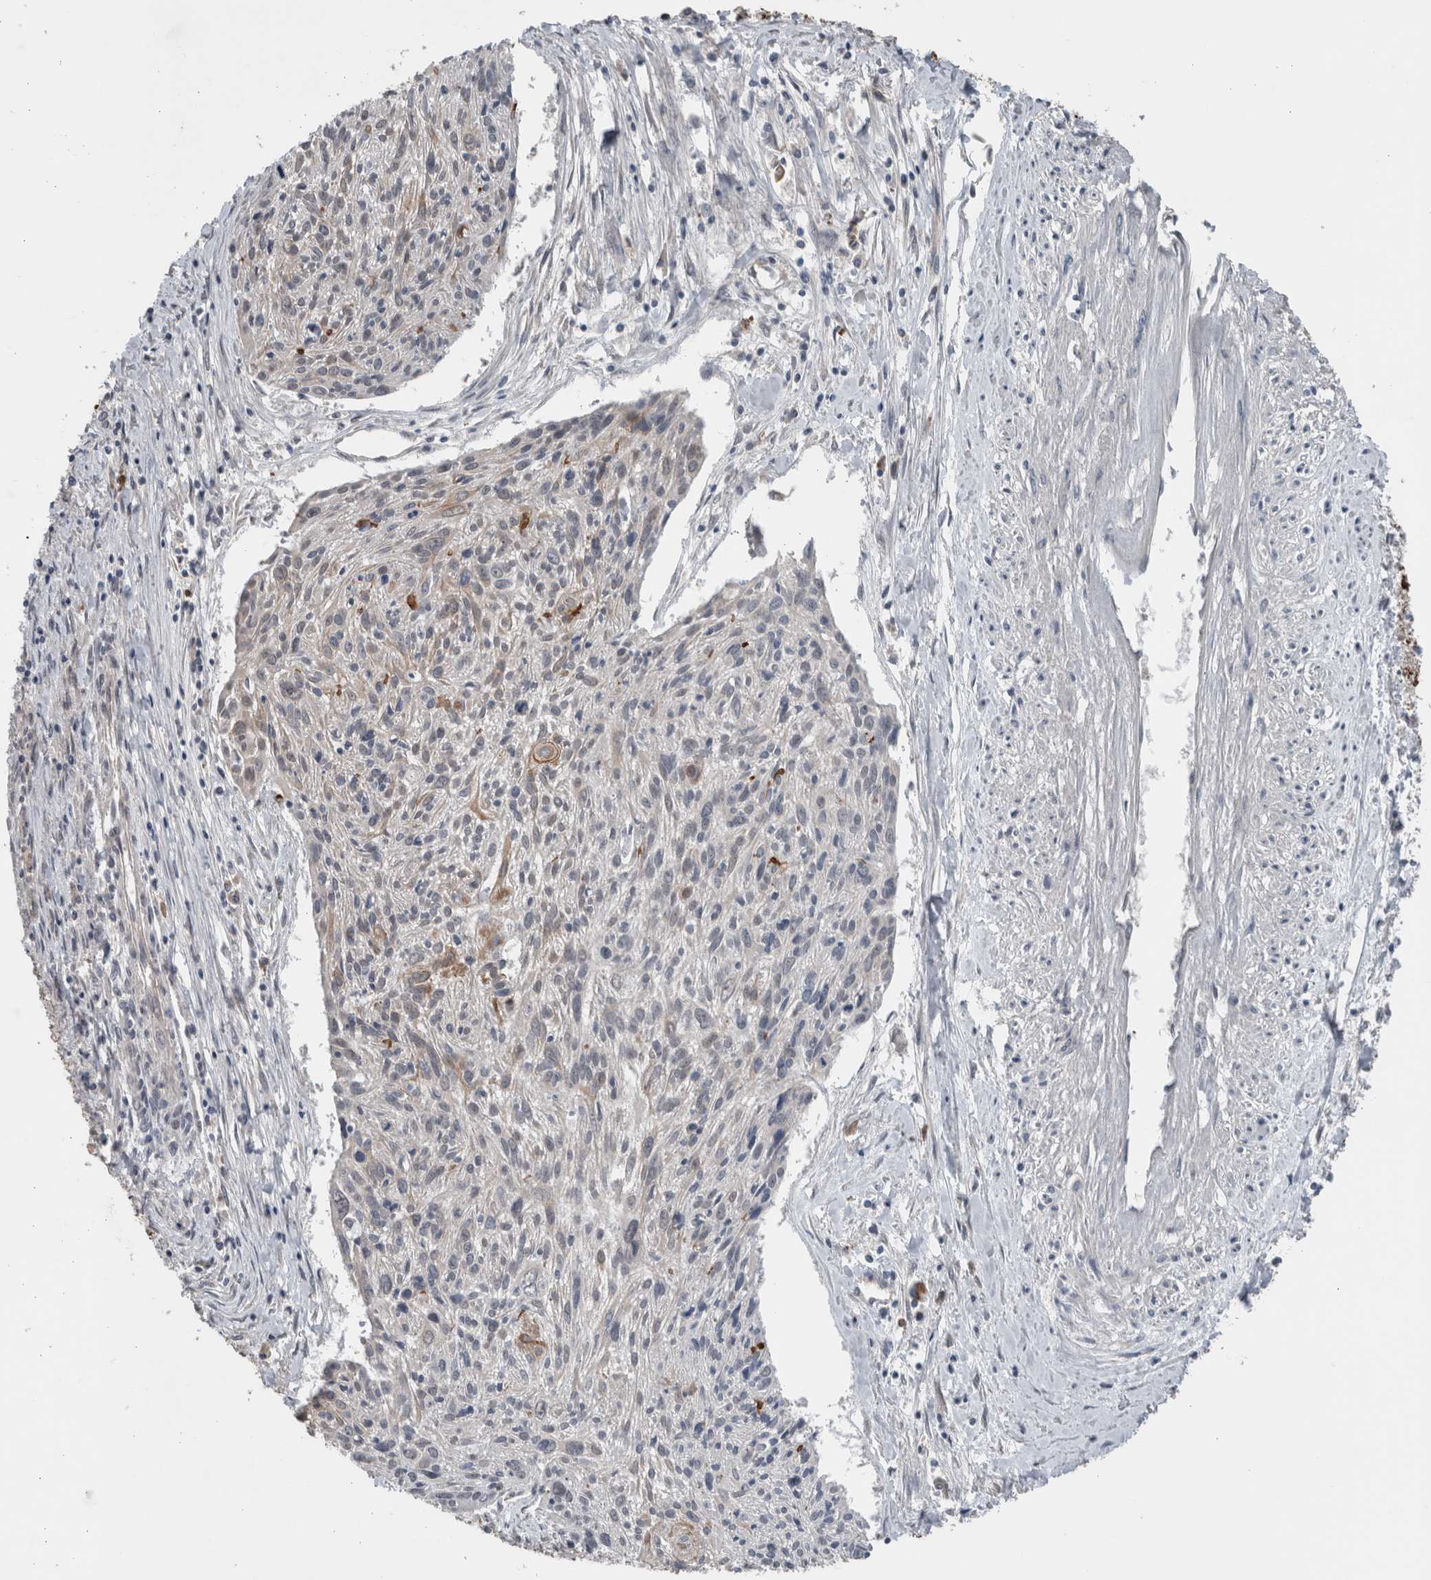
{"staining": {"intensity": "weak", "quantity": "<25%", "location": "cytoplasmic/membranous"}, "tissue": "cervical cancer", "cell_type": "Tumor cells", "image_type": "cancer", "snomed": [{"axis": "morphology", "description": "Squamous cell carcinoma, NOS"}, {"axis": "topography", "description": "Cervix"}], "caption": "Immunohistochemistry (IHC) image of human cervical cancer (squamous cell carcinoma) stained for a protein (brown), which reveals no positivity in tumor cells.", "gene": "CRNN", "patient": {"sex": "female", "age": 51}}